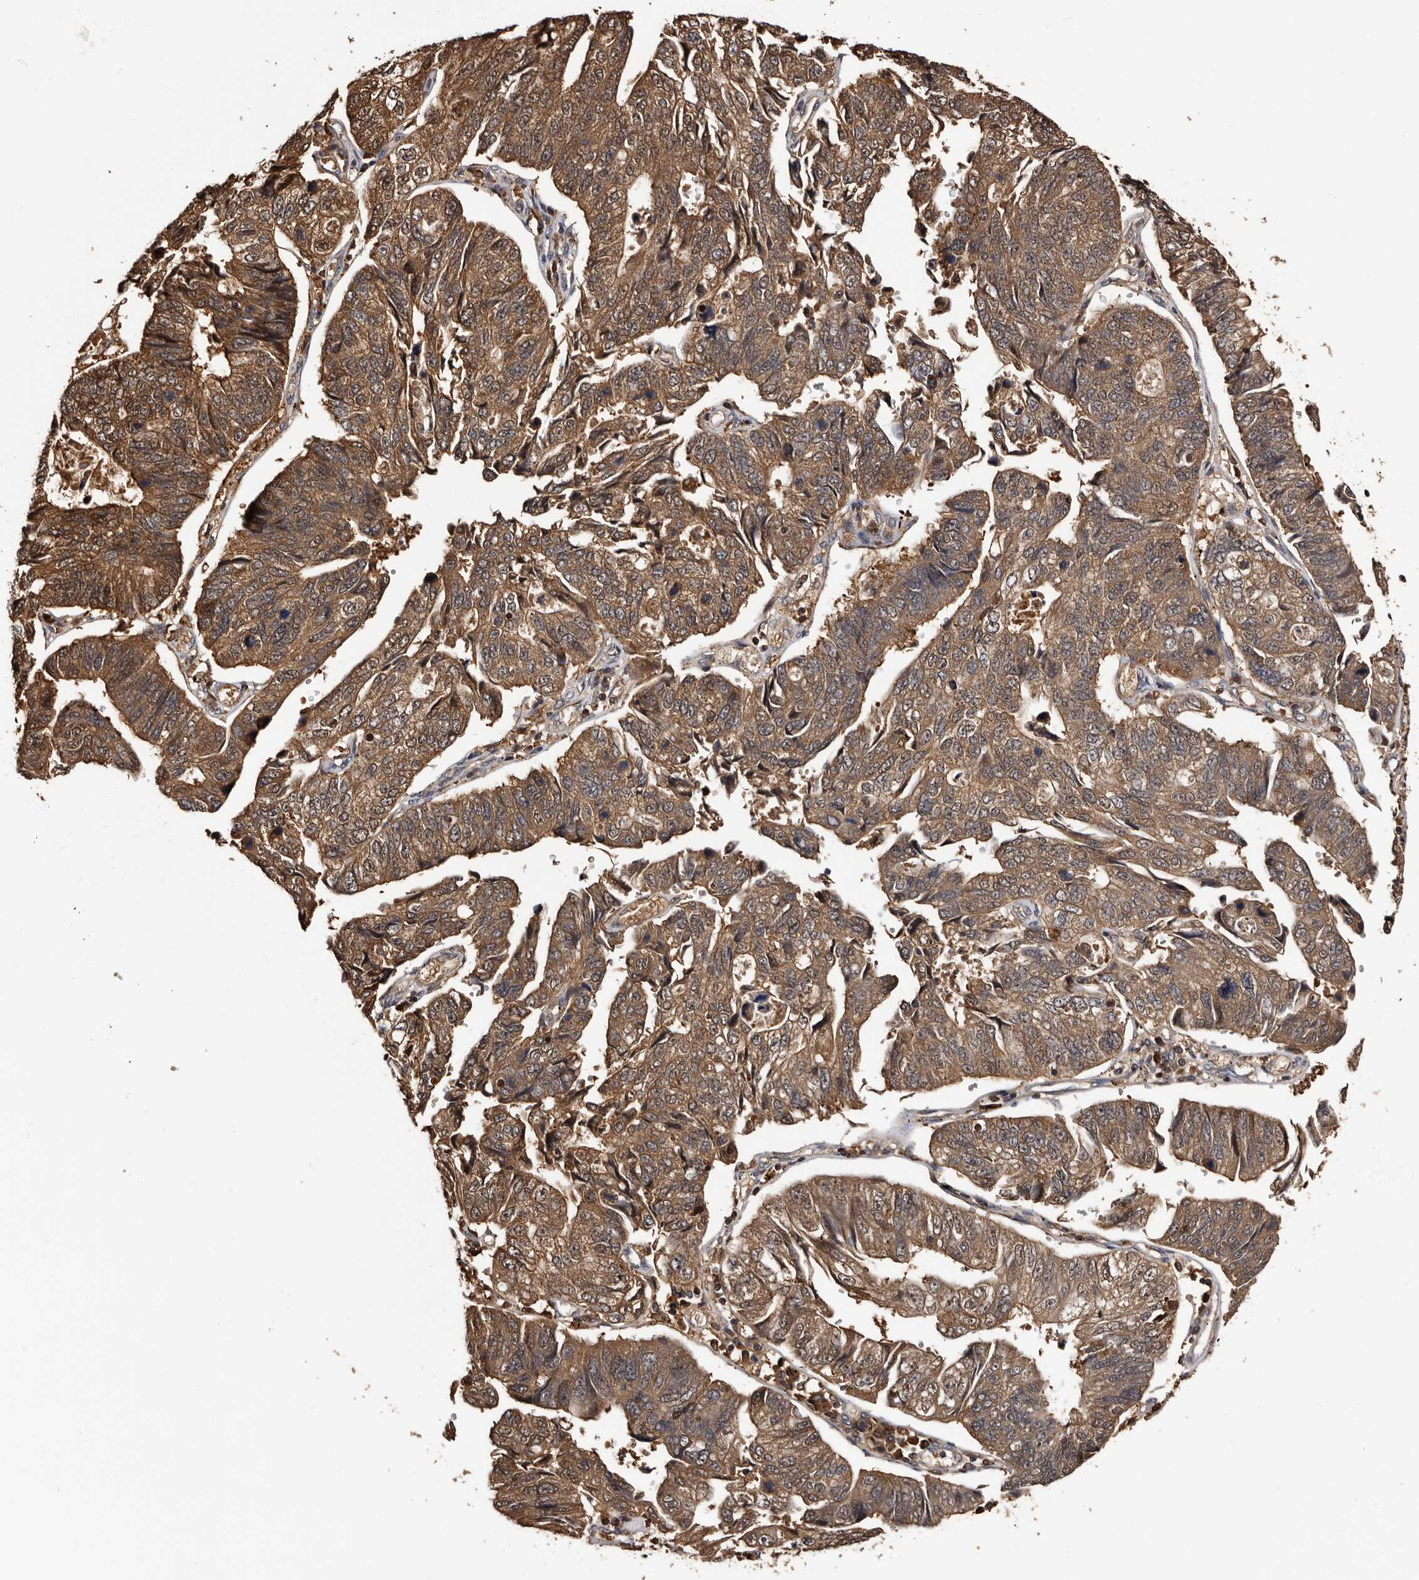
{"staining": {"intensity": "moderate", "quantity": ">75%", "location": "cytoplasmic/membranous"}, "tissue": "stomach cancer", "cell_type": "Tumor cells", "image_type": "cancer", "snomed": [{"axis": "morphology", "description": "Adenocarcinoma, NOS"}, {"axis": "topography", "description": "Stomach"}], "caption": "Stomach cancer (adenocarcinoma) stained with IHC exhibits moderate cytoplasmic/membranous staining in about >75% of tumor cells. The staining is performed using DAB (3,3'-diaminobenzidine) brown chromogen to label protein expression. The nuclei are counter-stained blue using hematoxylin.", "gene": "DNPH1", "patient": {"sex": "male", "age": 59}}